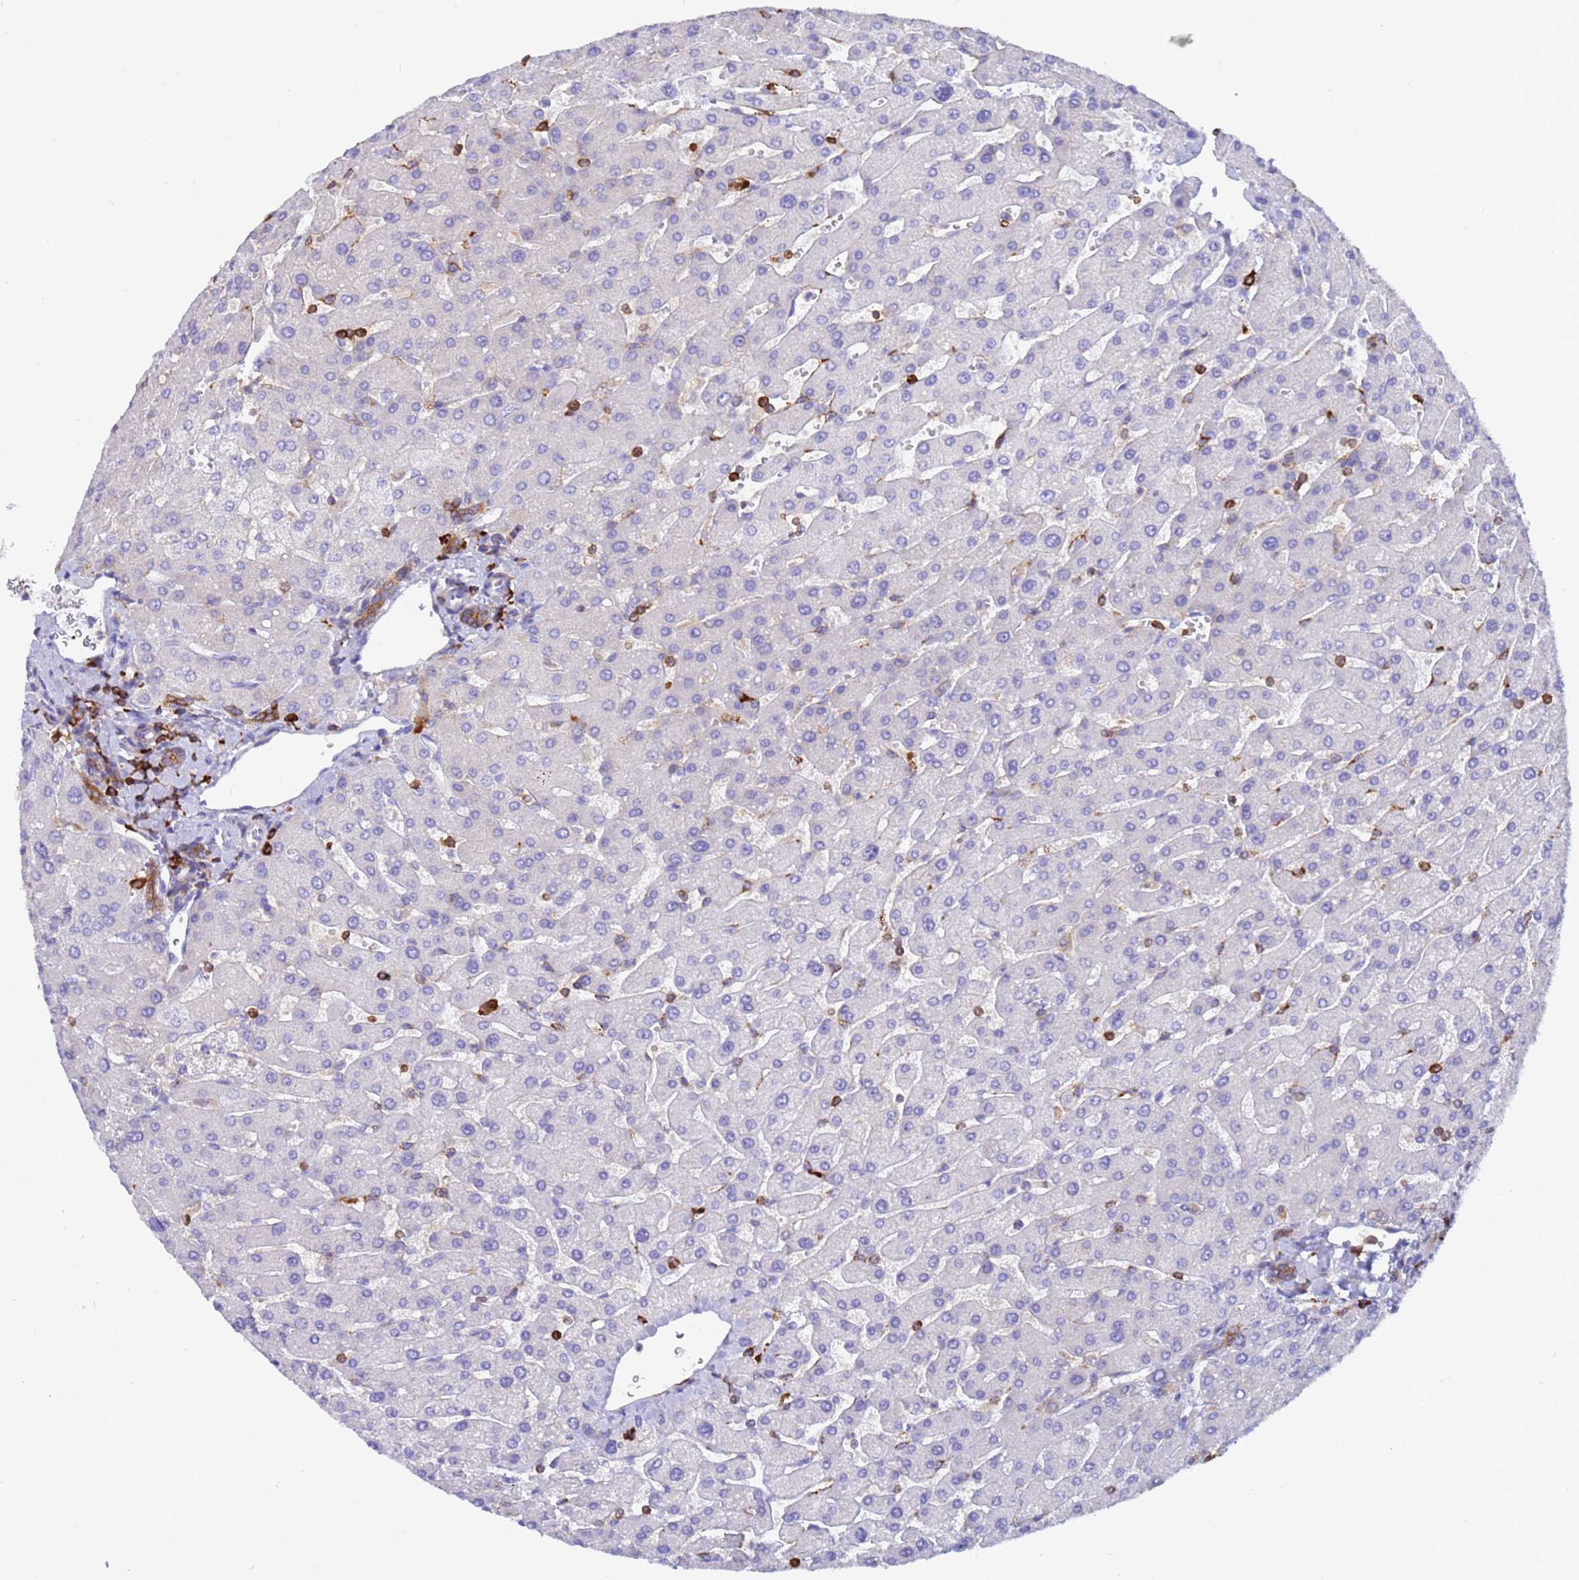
{"staining": {"intensity": "moderate", "quantity": ">75%", "location": "cytoplasmic/membranous"}, "tissue": "liver", "cell_type": "Cholangiocytes", "image_type": "normal", "snomed": [{"axis": "morphology", "description": "Normal tissue, NOS"}, {"axis": "topography", "description": "Liver"}], "caption": "Cholangiocytes reveal medium levels of moderate cytoplasmic/membranous positivity in approximately >75% of cells in benign human liver. (Brightfield microscopy of DAB IHC at high magnification).", "gene": "EZR", "patient": {"sex": "male", "age": 55}}